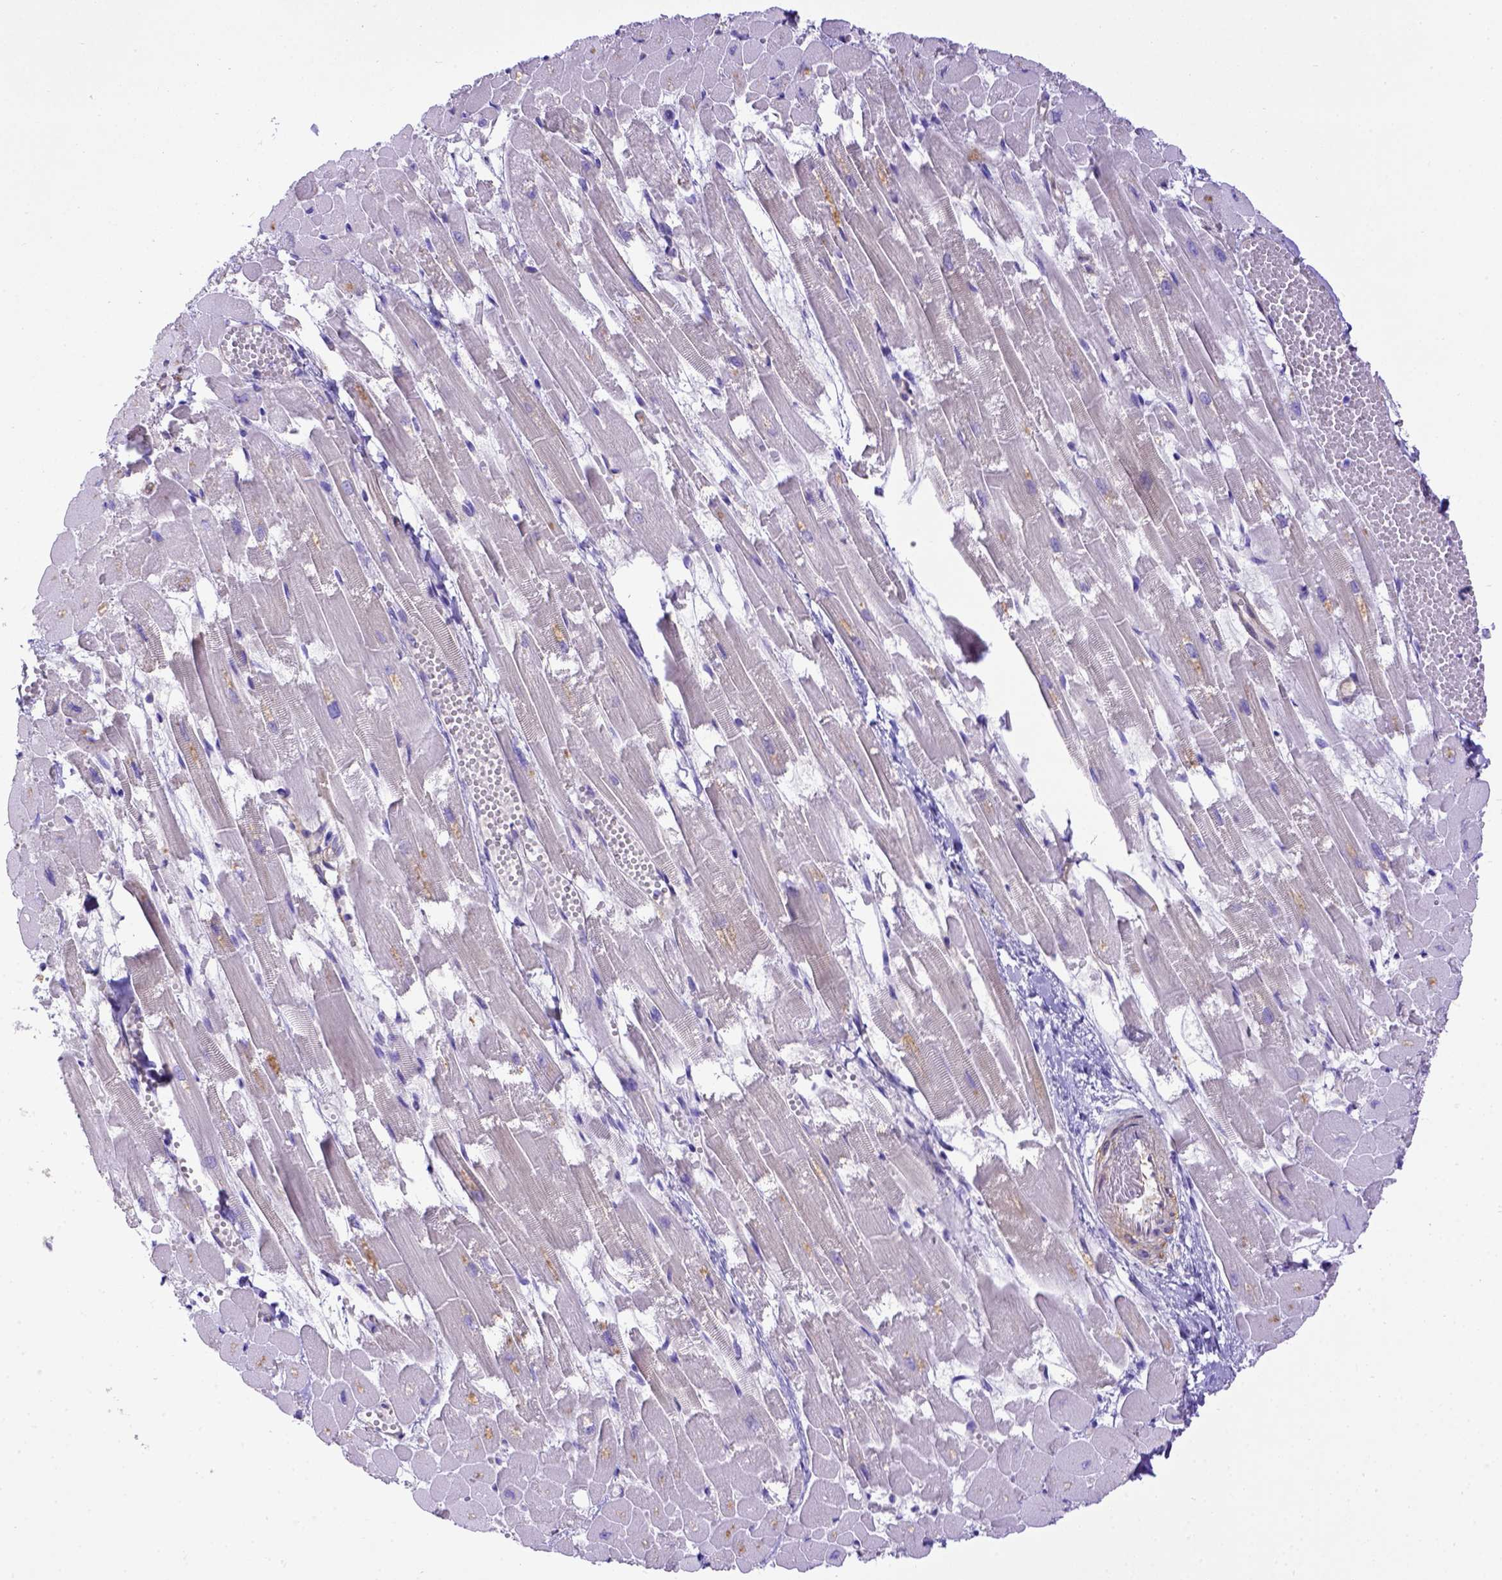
{"staining": {"intensity": "negative", "quantity": "none", "location": "none"}, "tissue": "heart muscle", "cell_type": "Cardiomyocytes", "image_type": "normal", "snomed": [{"axis": "morphology", "description": "Normal tissue, NOS"}, {"axis": "topography", "description": "Heart"}], "caption": "IHC photomicrograph of benign human heart muscle stained for a protein (brown), which displays no staining in cardiomyocytes.", "gene": "LRRC18", "patient": {"sex": "female", "age": 52}}